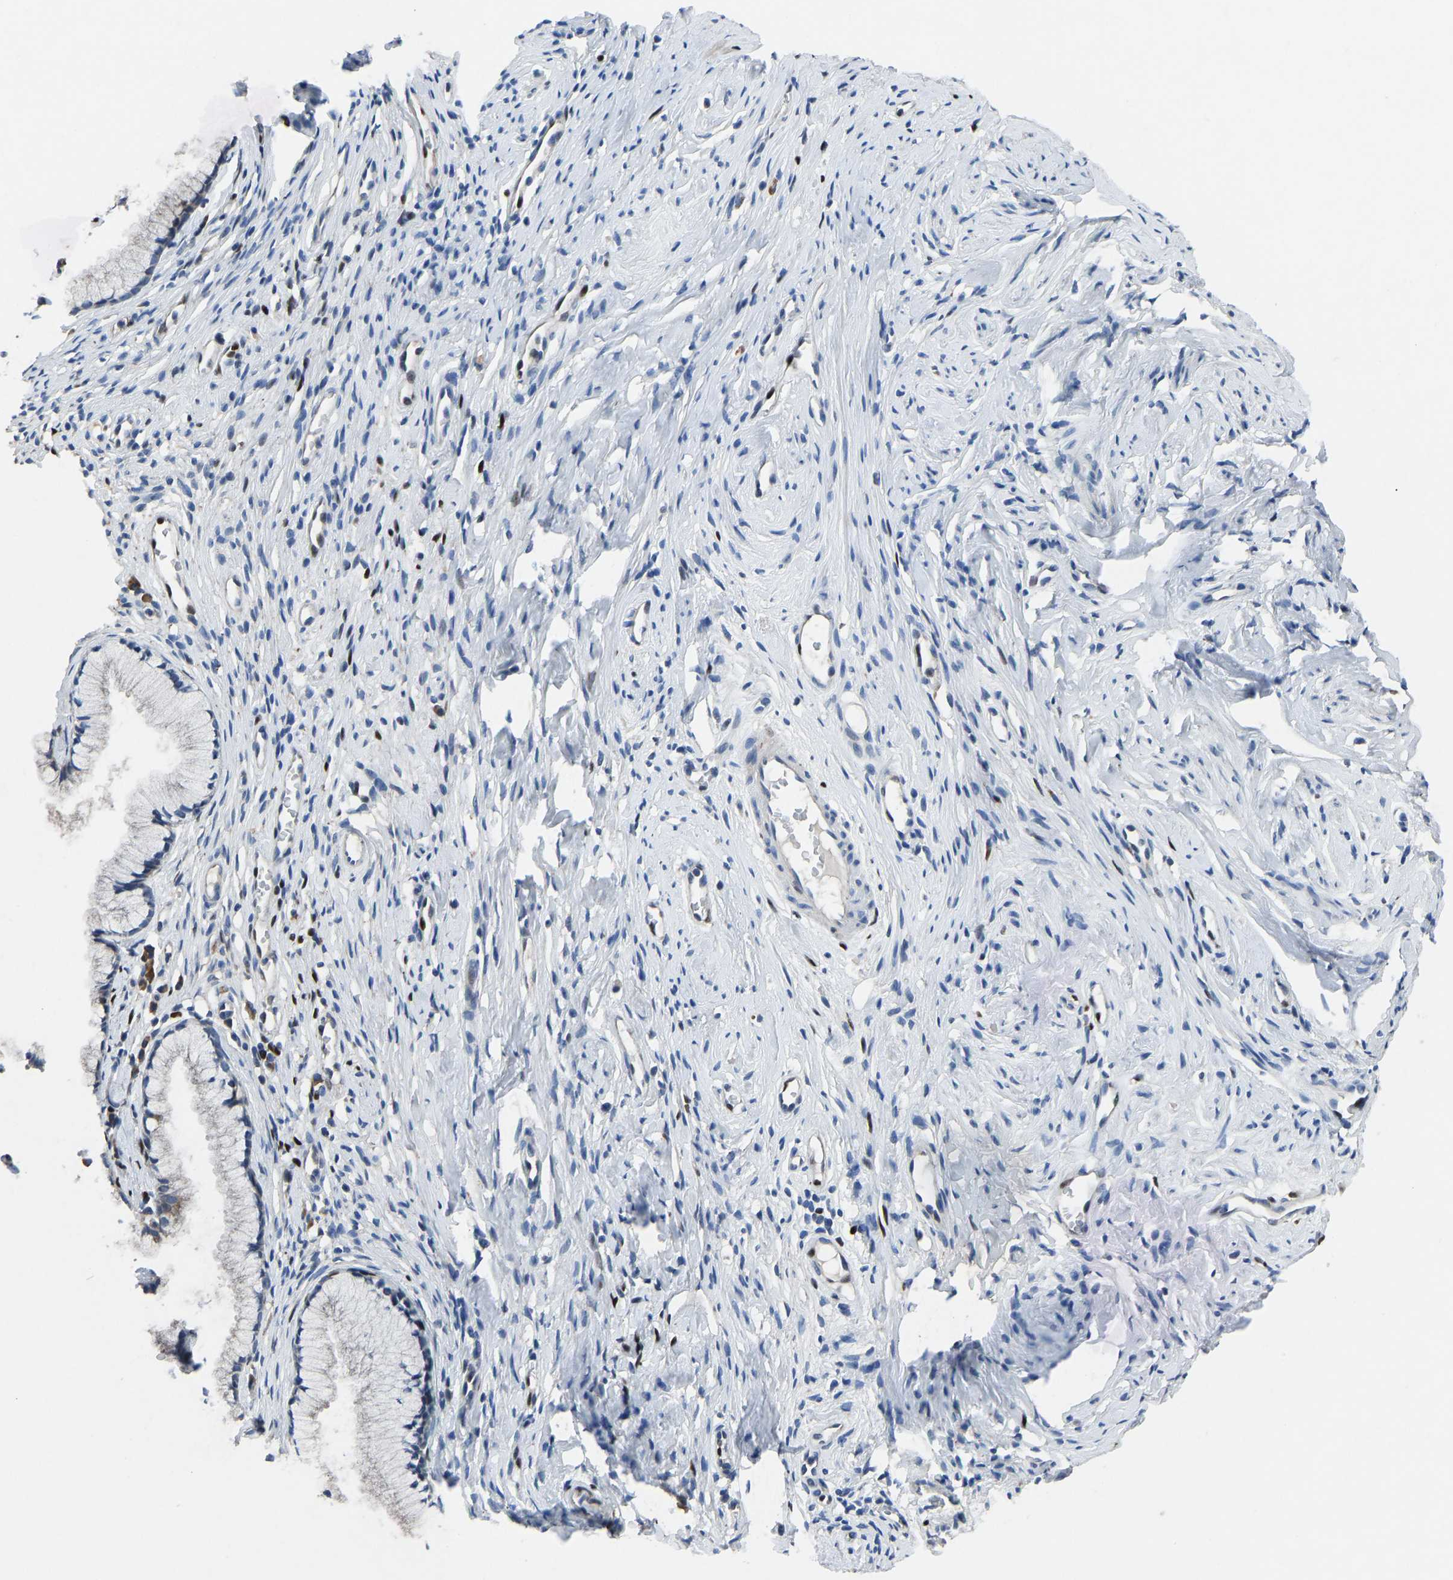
{"staining": {"intensity": "negative", "quantity": "none", "location": "none"}, "tissue": "cervix", "cell_type": "Glandular cells", "image_type": "normal", "snomed": [{"axis": "morphology", "description": "Normal tissue, NOS"}, {"axis": "topography", "description": "Cervix"}], "caption": "Glandular cells show no significant staining in benign cervix. Nuclei are stained in blue.", "gene": "EGR1", "patient": {"sex": "female", "age": 77}}